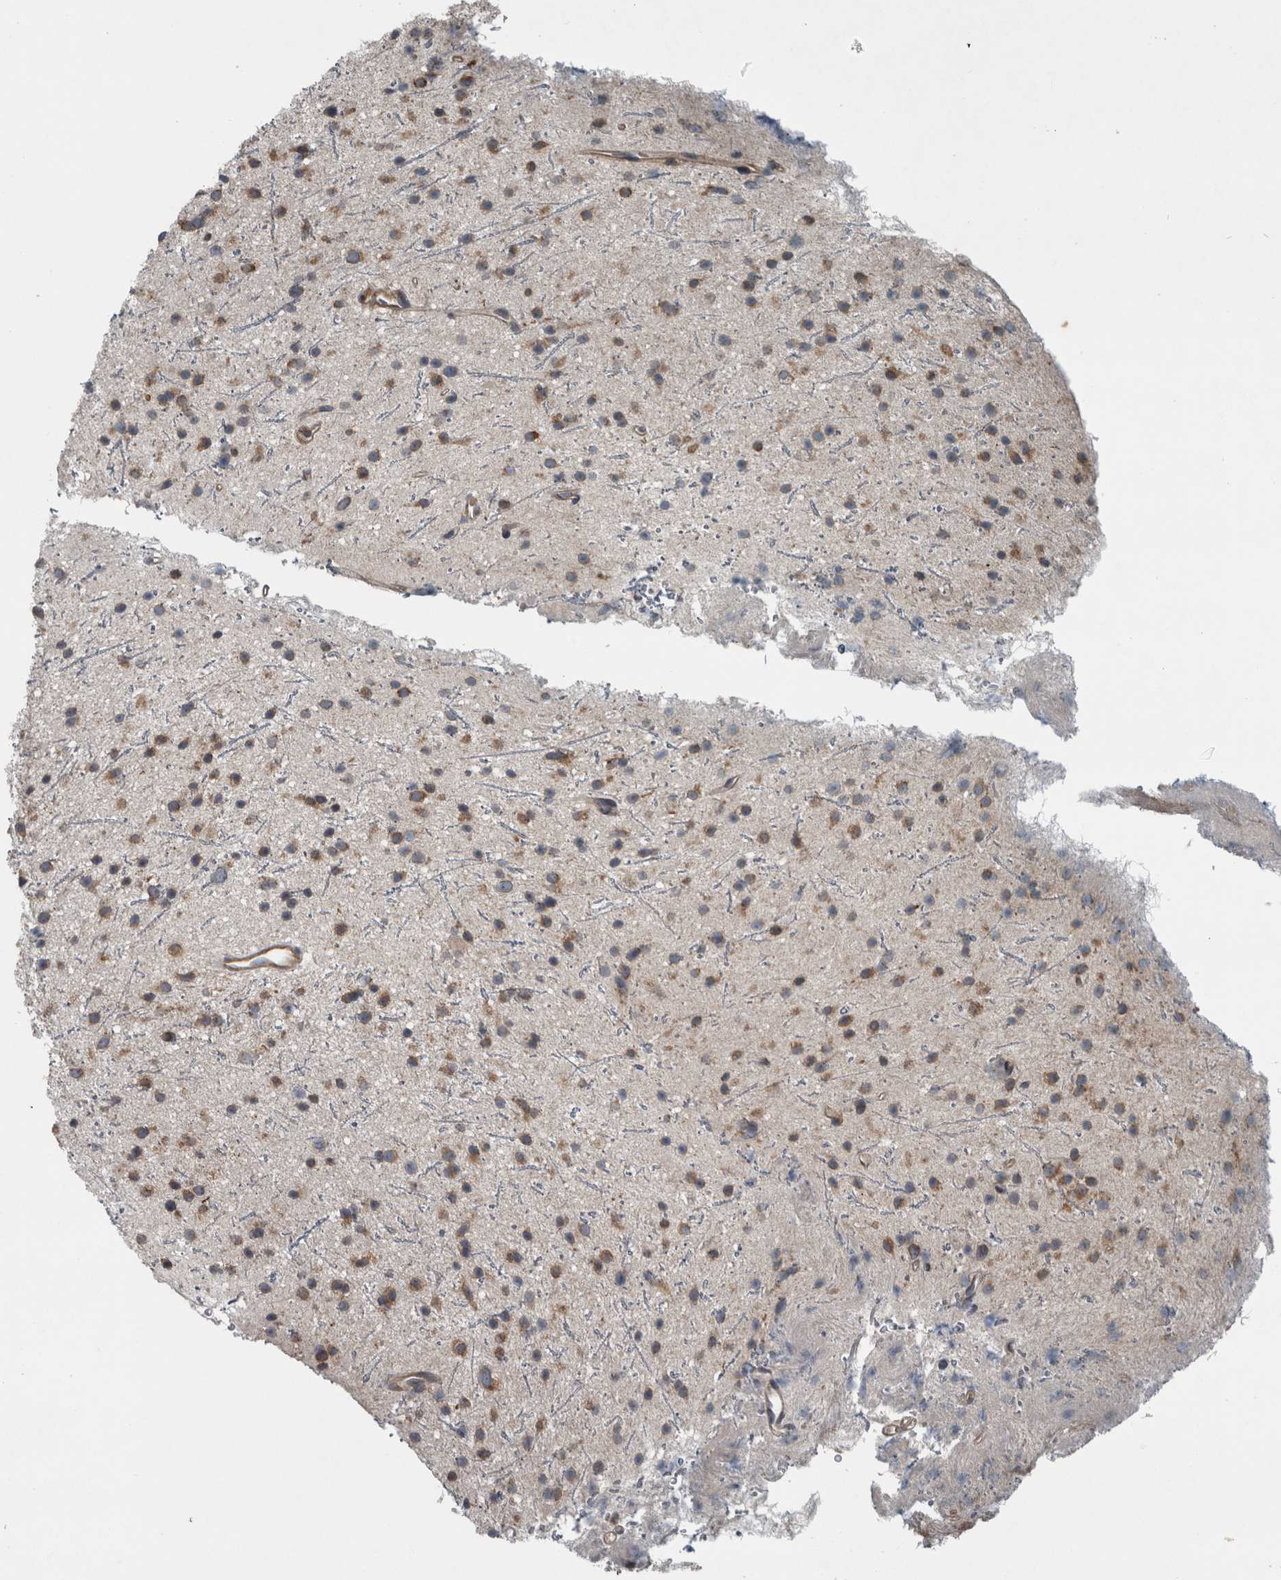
{"staining": {"intensity": "moderate", "quantity": ">75%", "location": "cytoplasmic/membranous"}, "tissue": "glioma", "cell_type": "Tumor cells", "image_type": "cancer", "snomed": [{"axis": "morphology", "description": "Glioma, malignant, Low grade"}, {"axis": "topography", "description": "Cerebral cortex"}], "caption": "Immunohistochemical staining of human glioma shows medium levels of moderate cytoplasmic/membranous staining in approximately >75% of tumor cells. (DAB (3,3'-diaminobenzidine) IHC, brown staining for protein, blue staining for nuclei).", "gene": "EXOC8", "patient": {"sex": "female", "age": 39}}